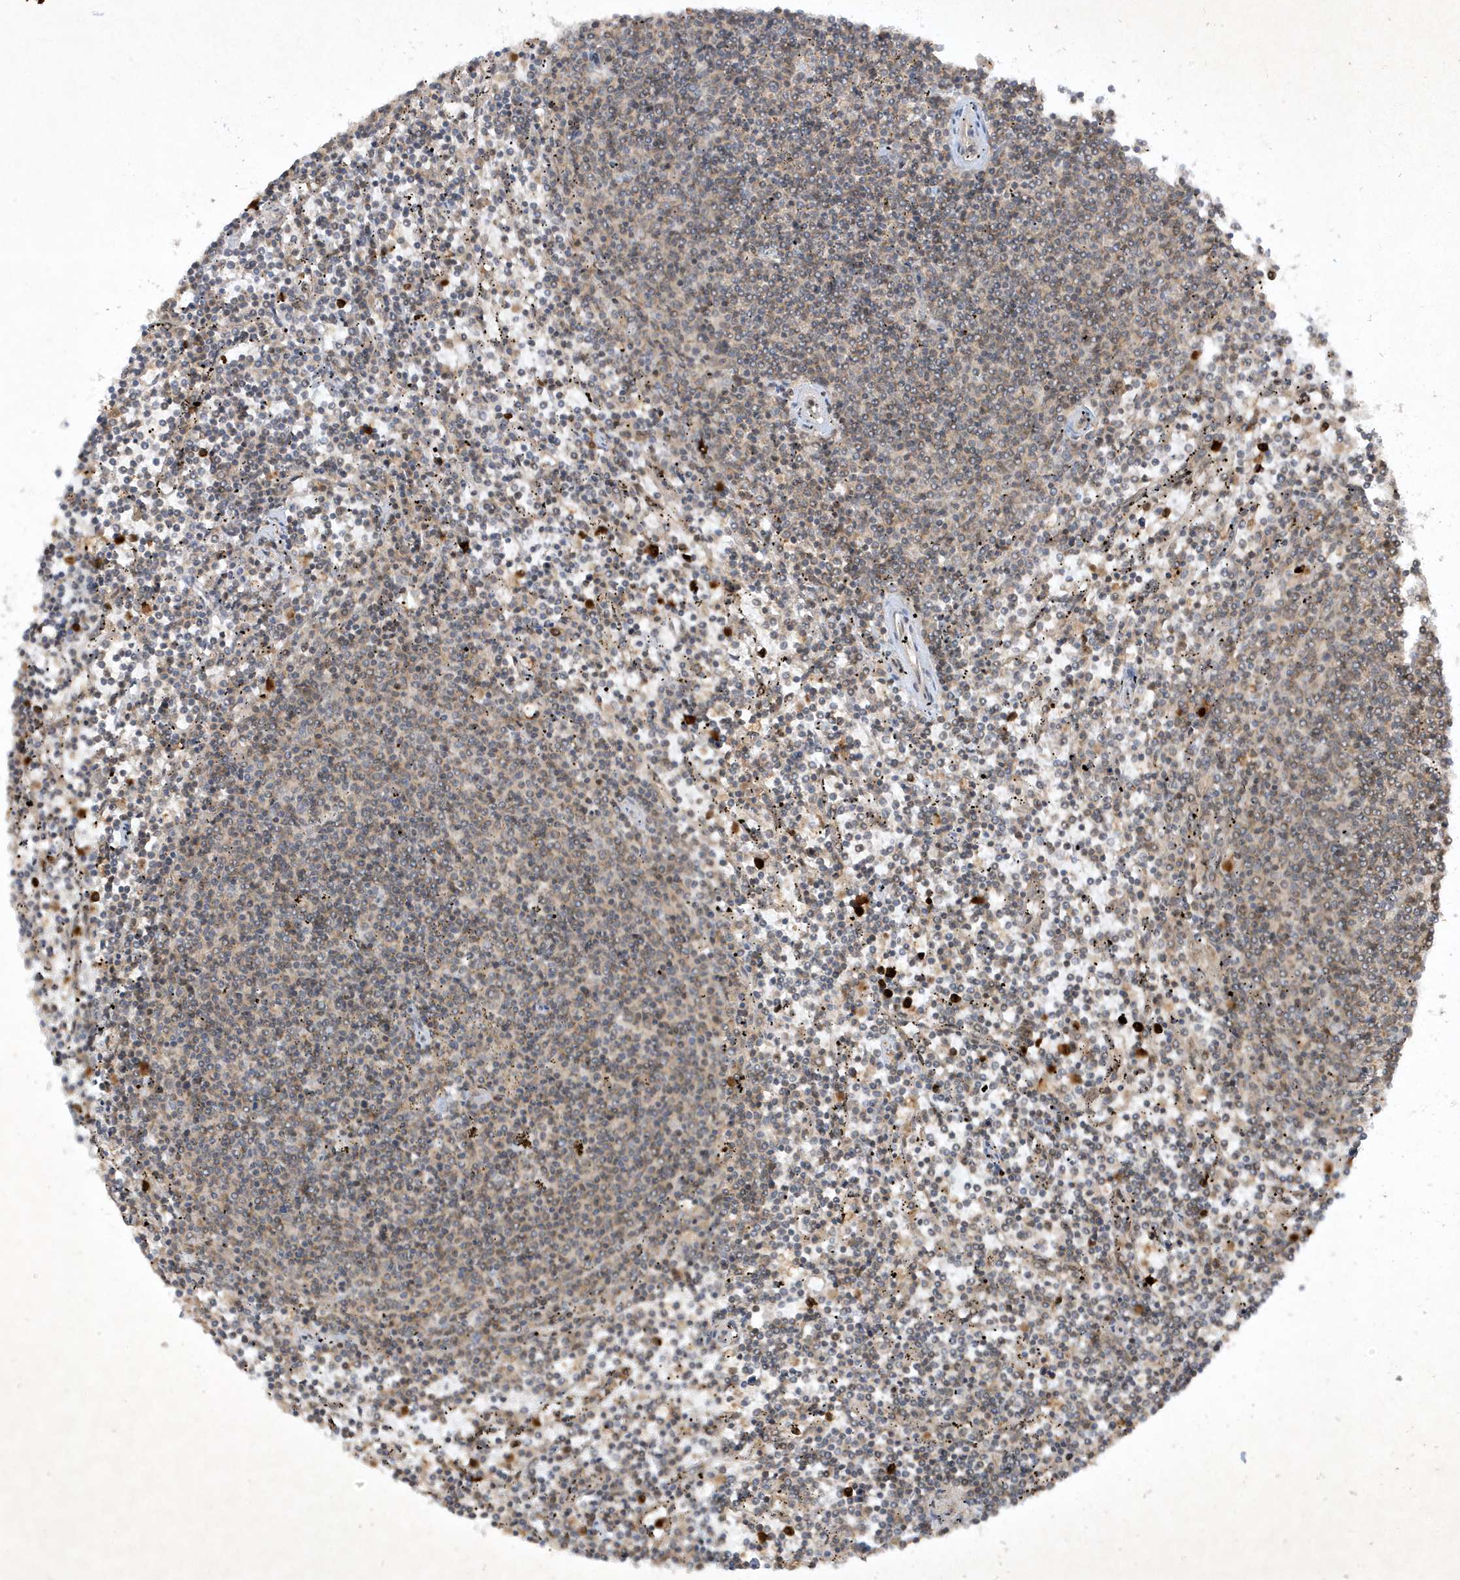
{"staining": {"intensity": "negative", "quantity": "none", "location": "none"}, "tissue": "lymphoma", "cell_type": "Tumor cells", "image_type": "cancer", "snomed": [{"axis": "morphology", "description": "Malignant lymphoma, non-Hodgkin's type, Low grade"}, {"axis": "topography", "description": "Spleen"}], "caption": "This is an immunohistochemistry image of lymphoma. There is no positivity in tumor cells.", "gene": "ZNF213", "patient": {"sex": "female", "age": 50}}